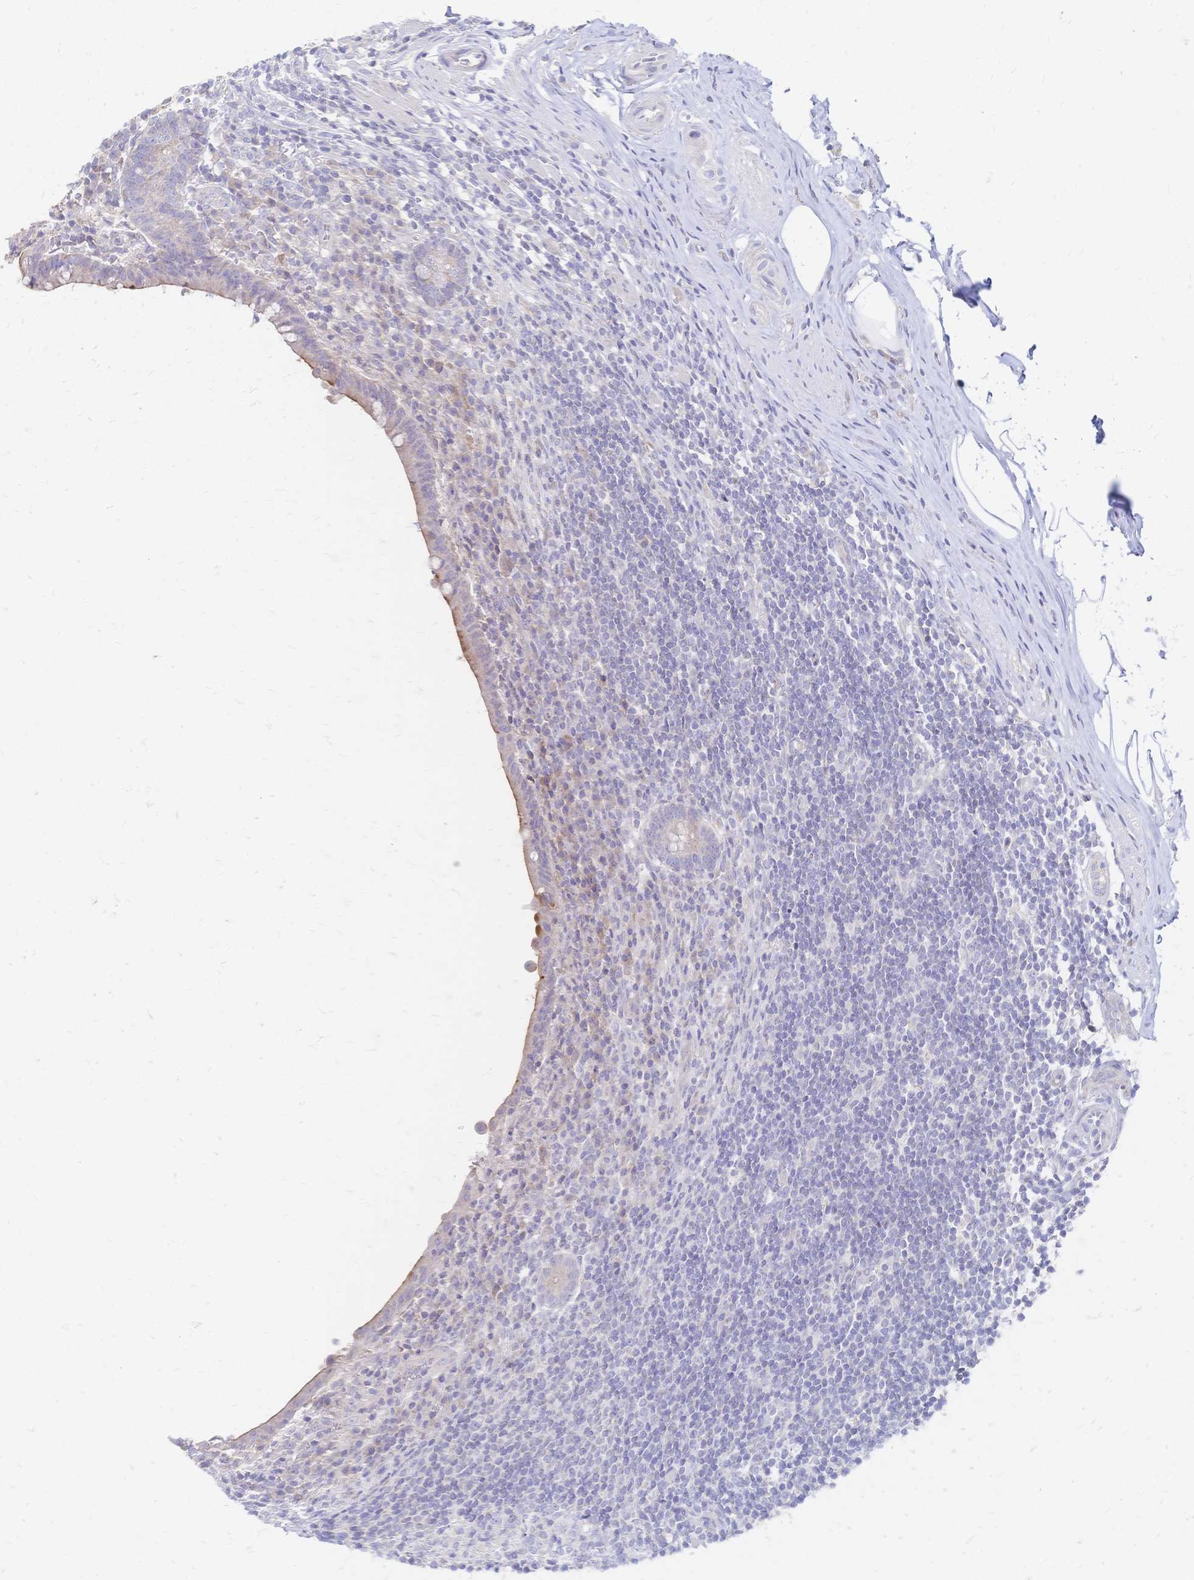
{"staining": {"intensity": "weak", "quantity": "<25%", "location": "cytoplasmic/membranous"}, "tissue": "appendix", "cell_type": "Glandular cells", "image_type": "normal", "snomed": [{"axis": "morphology", "description": "Normal tissue, NOS"}, {"axis": "topography", "description": "Appendix"}], "caption": "Glandular cells show no significant staining in benign appendix.", "gene": "VWC2L", "patient": {"sex": "female", "age": 56}}